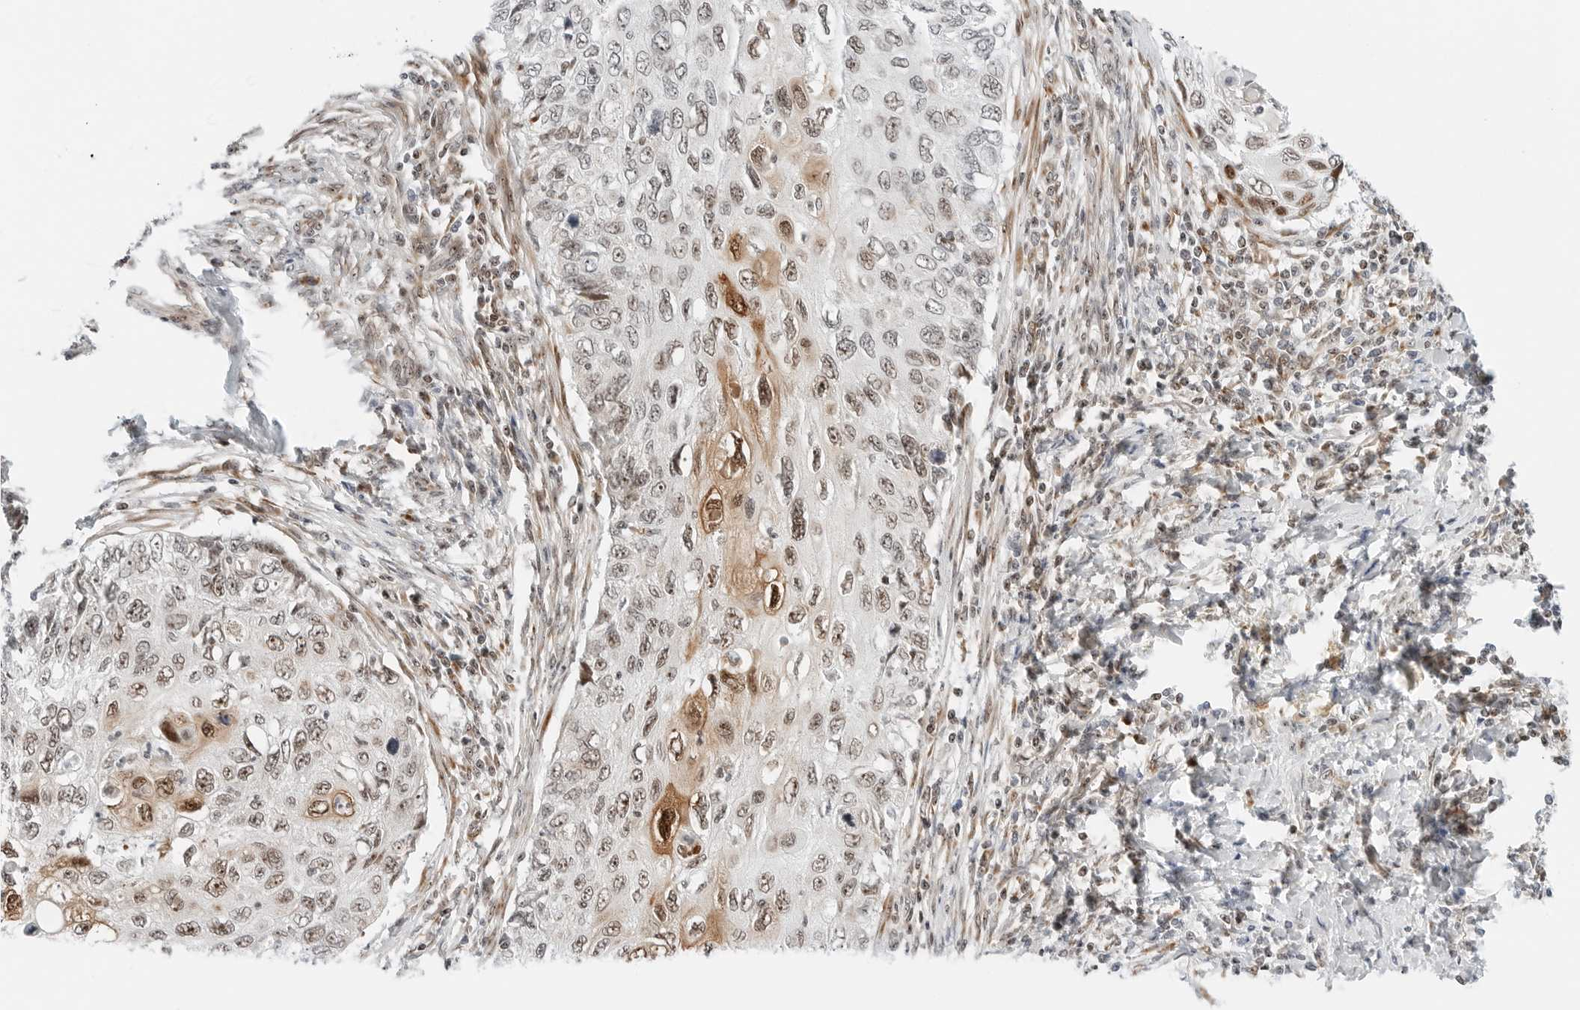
{"staining": {"intensity": "moderate", "quantity": ">75%", "location": "cytoplasmic/membranous,nuclear"}, "tissue": "cervical cancer", "cell_type": "Tumor cells", "image_type": "cancer", "snomed": [{"axis": "morphology", "description": "Squamous cell carcinoma, NOS"}, {"axis": "topography", "description": "Cervix"}], "caption": "Human squamous cell carcinoma (cervical) stained with a protein marker displays moderate staining in tumor cells.", "gene": "RIMKLA", "patient": {"sex": "female", "age": 70}}